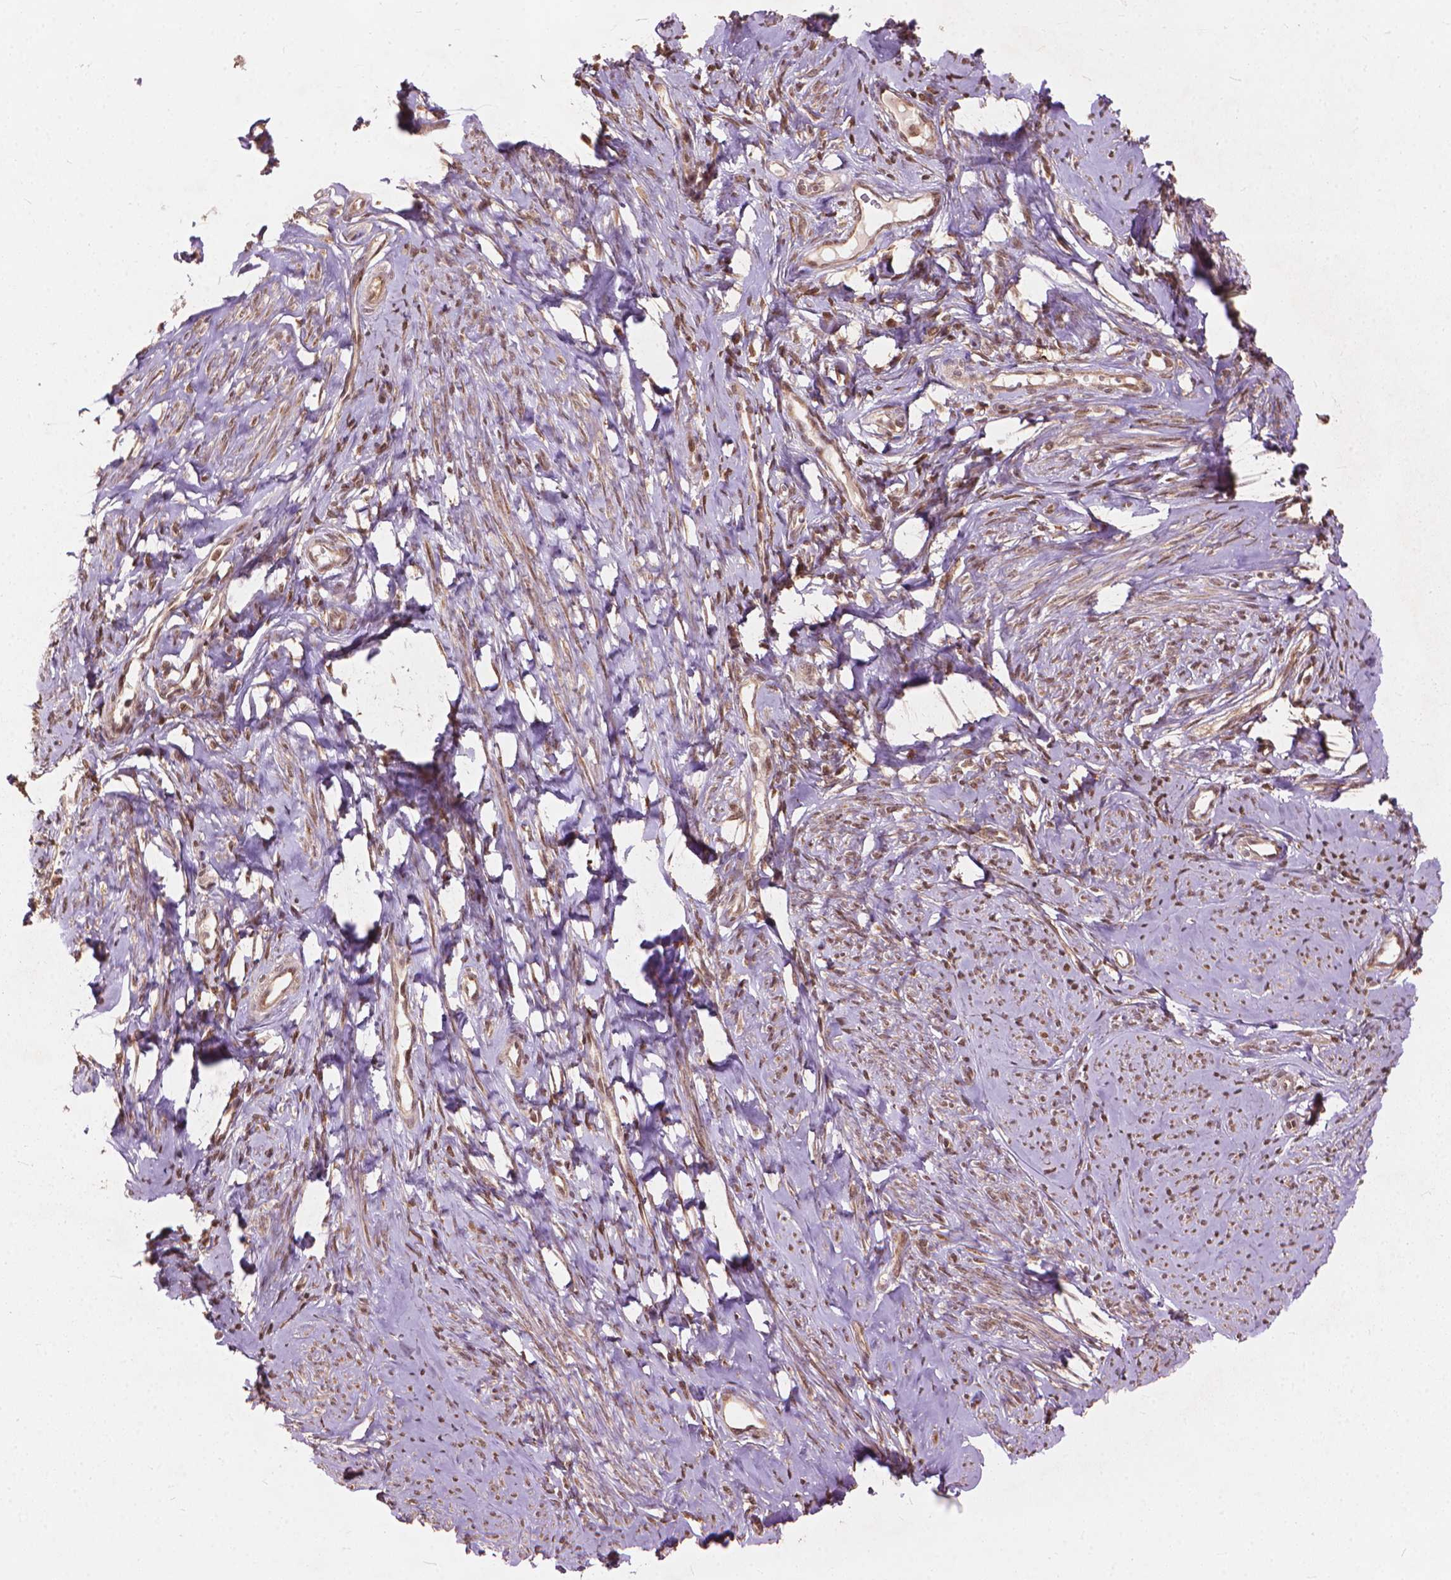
{"staining": {"intensity": "moderate", "quantity": "25%-75%", "location": "nuclear"}, "tissue": "smooth muscle", "cell_type": "Smooth muscle cells", "image_type": "normal", "snomed": [{"axis": "morphology", "description": "Normal tissue, NOS"}, {"axis": "topography", "description": "Smooth muscle"}], "caption": "Smooth muscle stained with a brown dye displays moderate nuclear positive staining in approximately 25%-75% of smooth muscle cells.", "gene": "SSU72", "patient": {"sex": "female", "age": 48}}